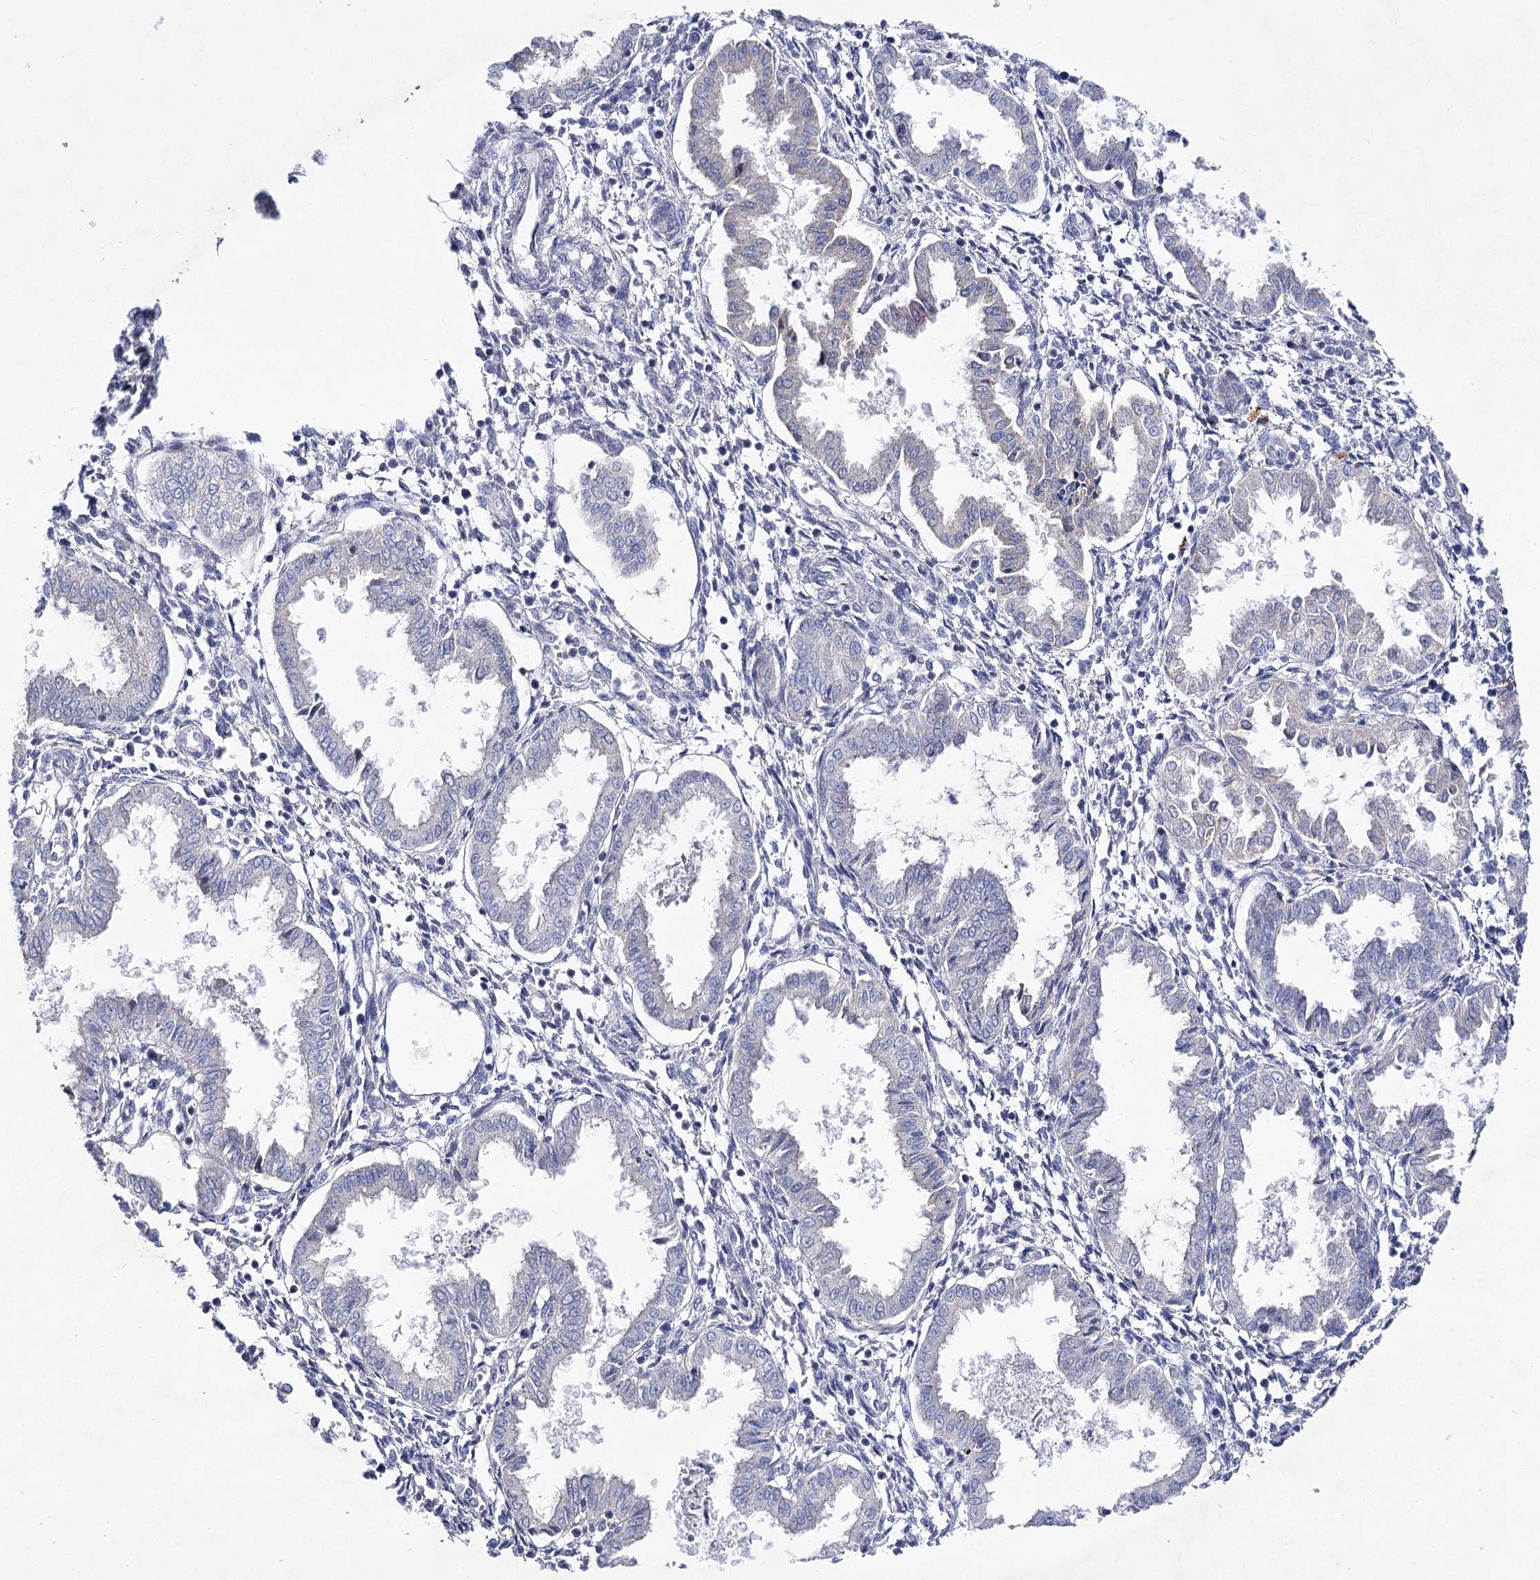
{"staining": {"intensity": "negative", "quantity": "none", "location": "none"}, "tissue": "endometrium", "cell_type": "Cells in endometrial stroma", "image_type": "normal", "snomed": [{"axis": "morphology", "description": "Normal tissue, NOS"}, {"axis": "topography", "description": "Endometrium"}], "caption": "The histopathology image demonstrates no staining of cells in endometrial stroma in benign endometrium. Nuclei are stained in blue.", "gene": "LRRC14B", "patient": {"sex": "female", "age": 33}}